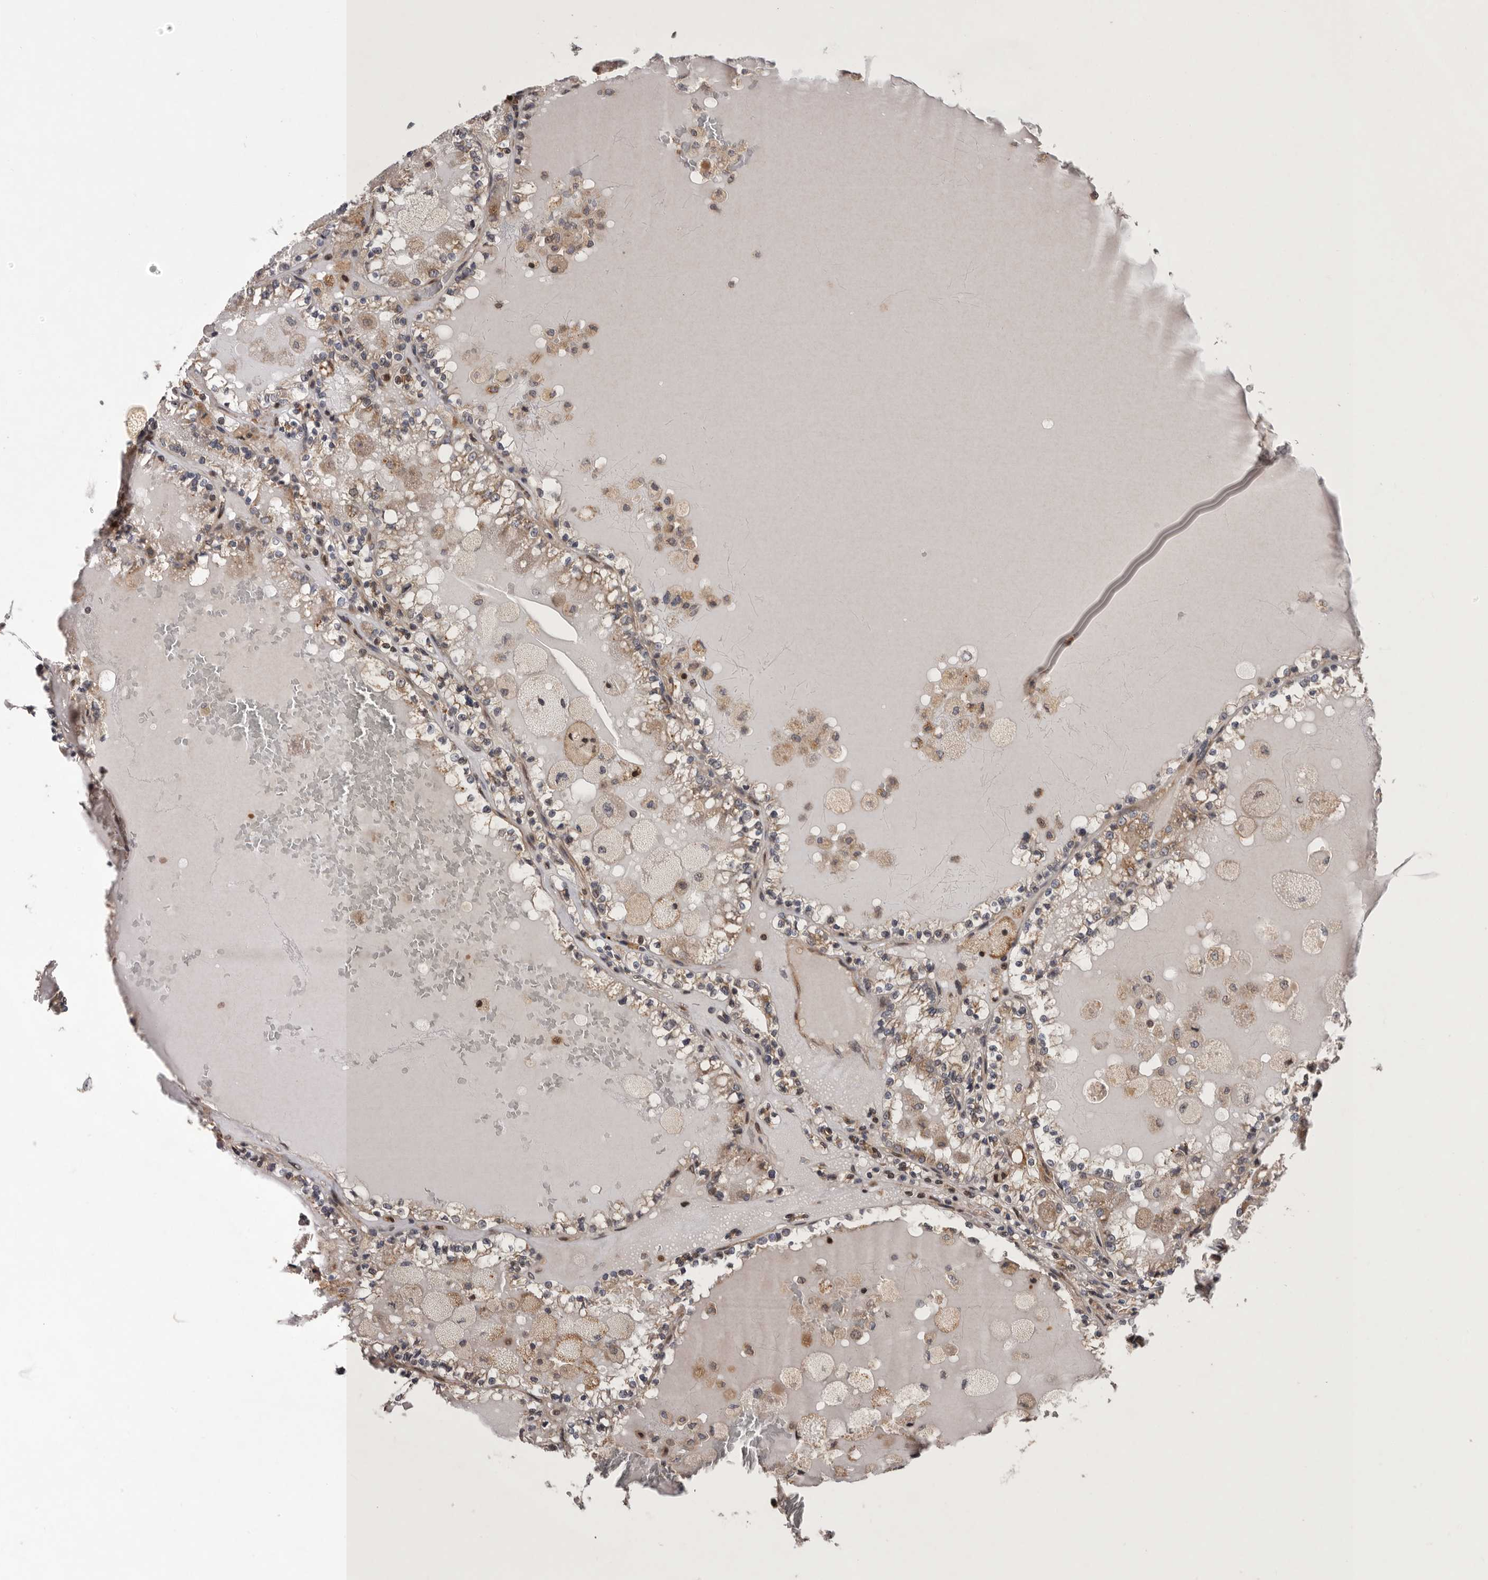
{"staining": {"intensity": "weak", "quantity": ">75%", "location": "cytoplasmic/membranous"}, "tissue": "renal cancer", "cell_type": "Tumor cells", "image_type": "cancer", "snomed": [{"axis": "morphology", "description": "Adenocarcinoma, NOS"}, {"axis": "topography", "description": "Kidney"}], "caption": "Renal cancer (adenocarcinoma) stained for a protein exhibits weak cytoplasmic/membranous positivity in tumor cells.", "gene": "GADD45B", "patient": {"sex": "female", "age": 56}}